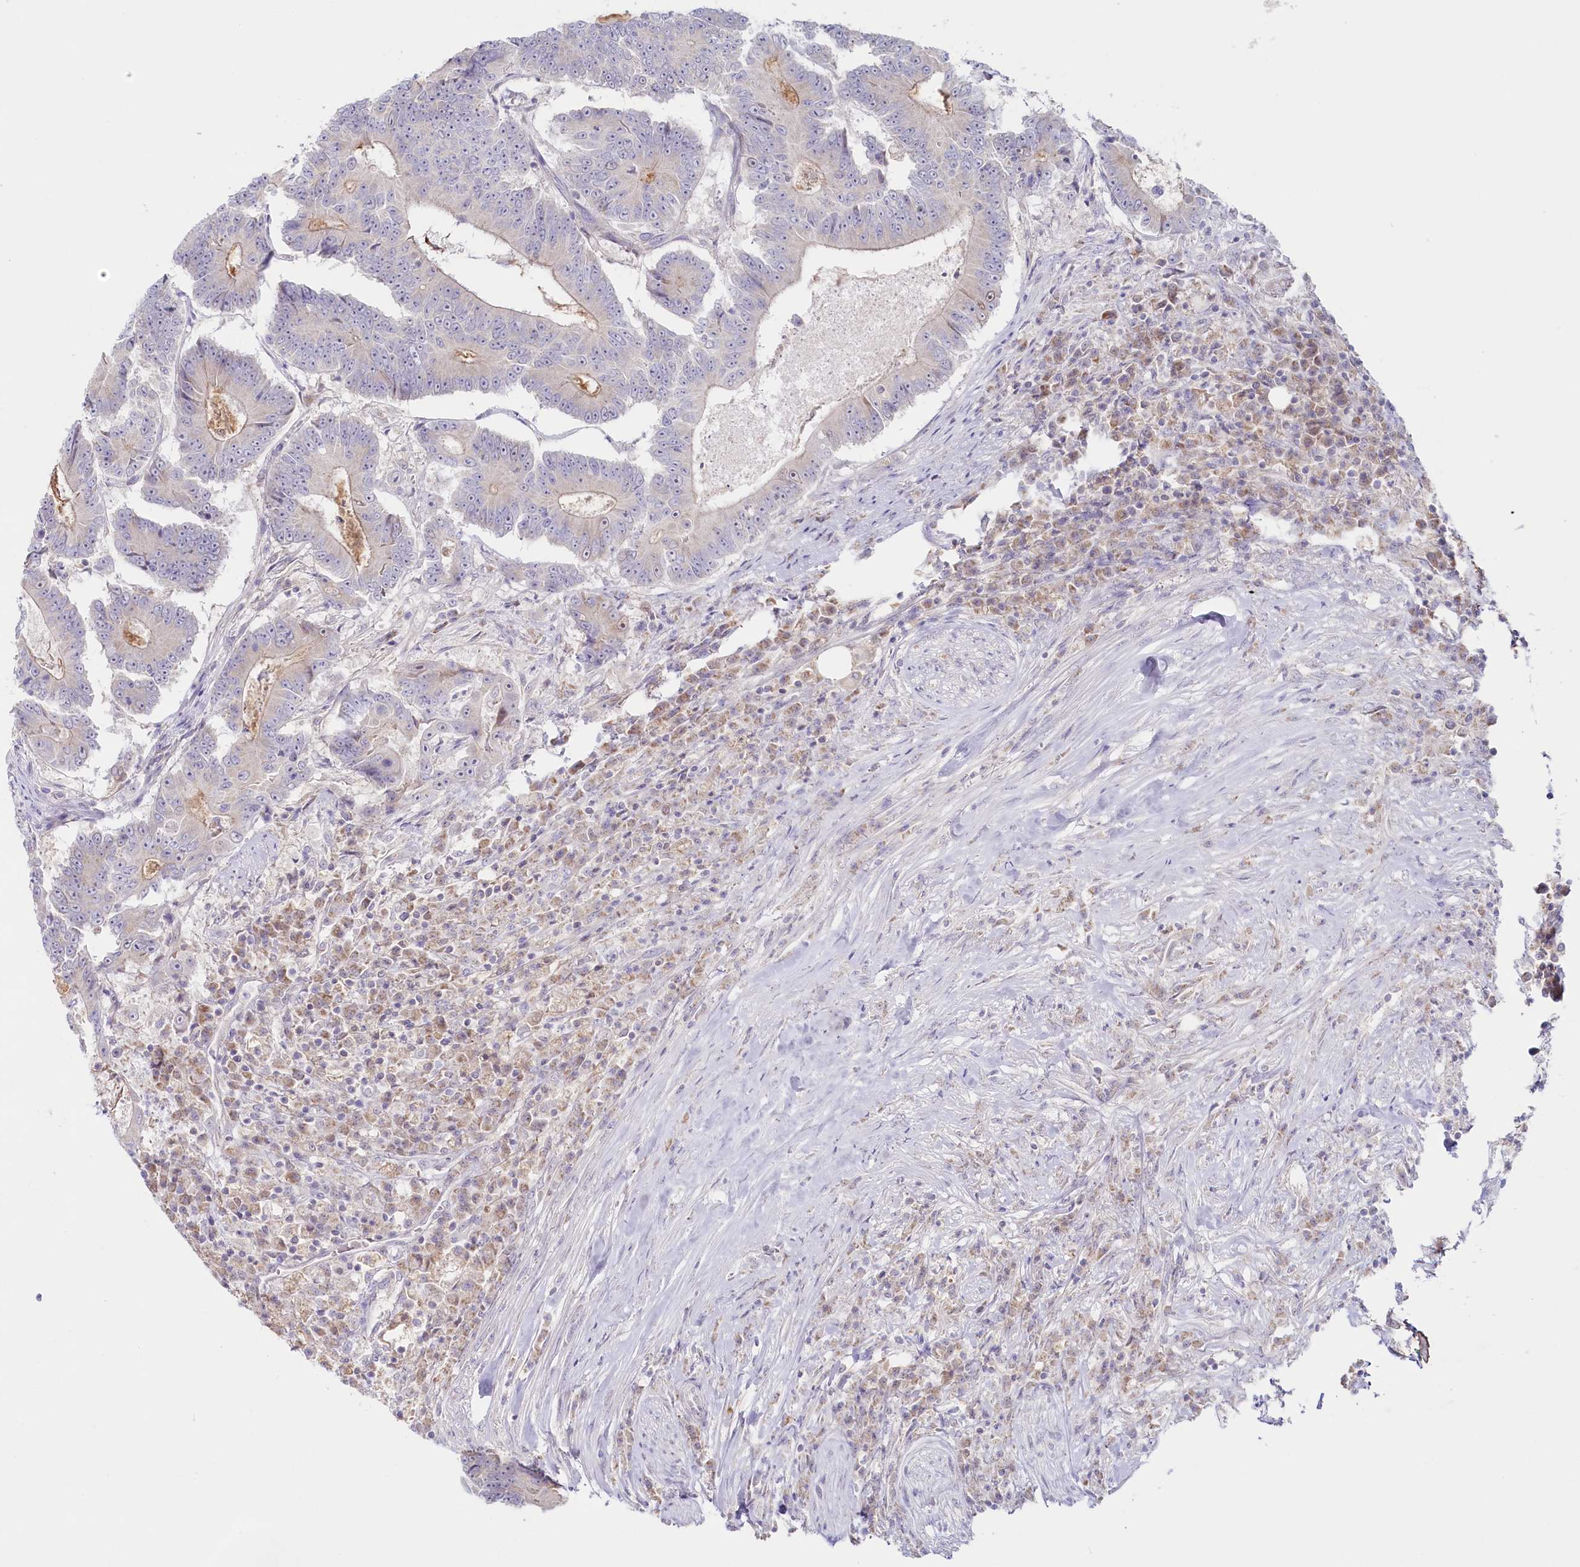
{"staining": {"intensity": "negative", "quantity": "none", "location": "none"}, "tissue": "colorectal cancer", "cell_type": "Tumor cells", "image_type": "cancer", "snomed": [{"axis": "morphology", "description": "Adenocarcinoma, NOS"}, {"axis": "topography", "description": "Colon"}], "caption": "Immunohistochemistry (IHC) image of neoplastic tissue: human adenocarcinoma (colorectal) stained with DAB (3,3'-diaminobenzidine) demonstrates no significant protein staining in tumor cells.", "gene": "PSAPL1", "patient": {"sex": "male", "age": 83}}